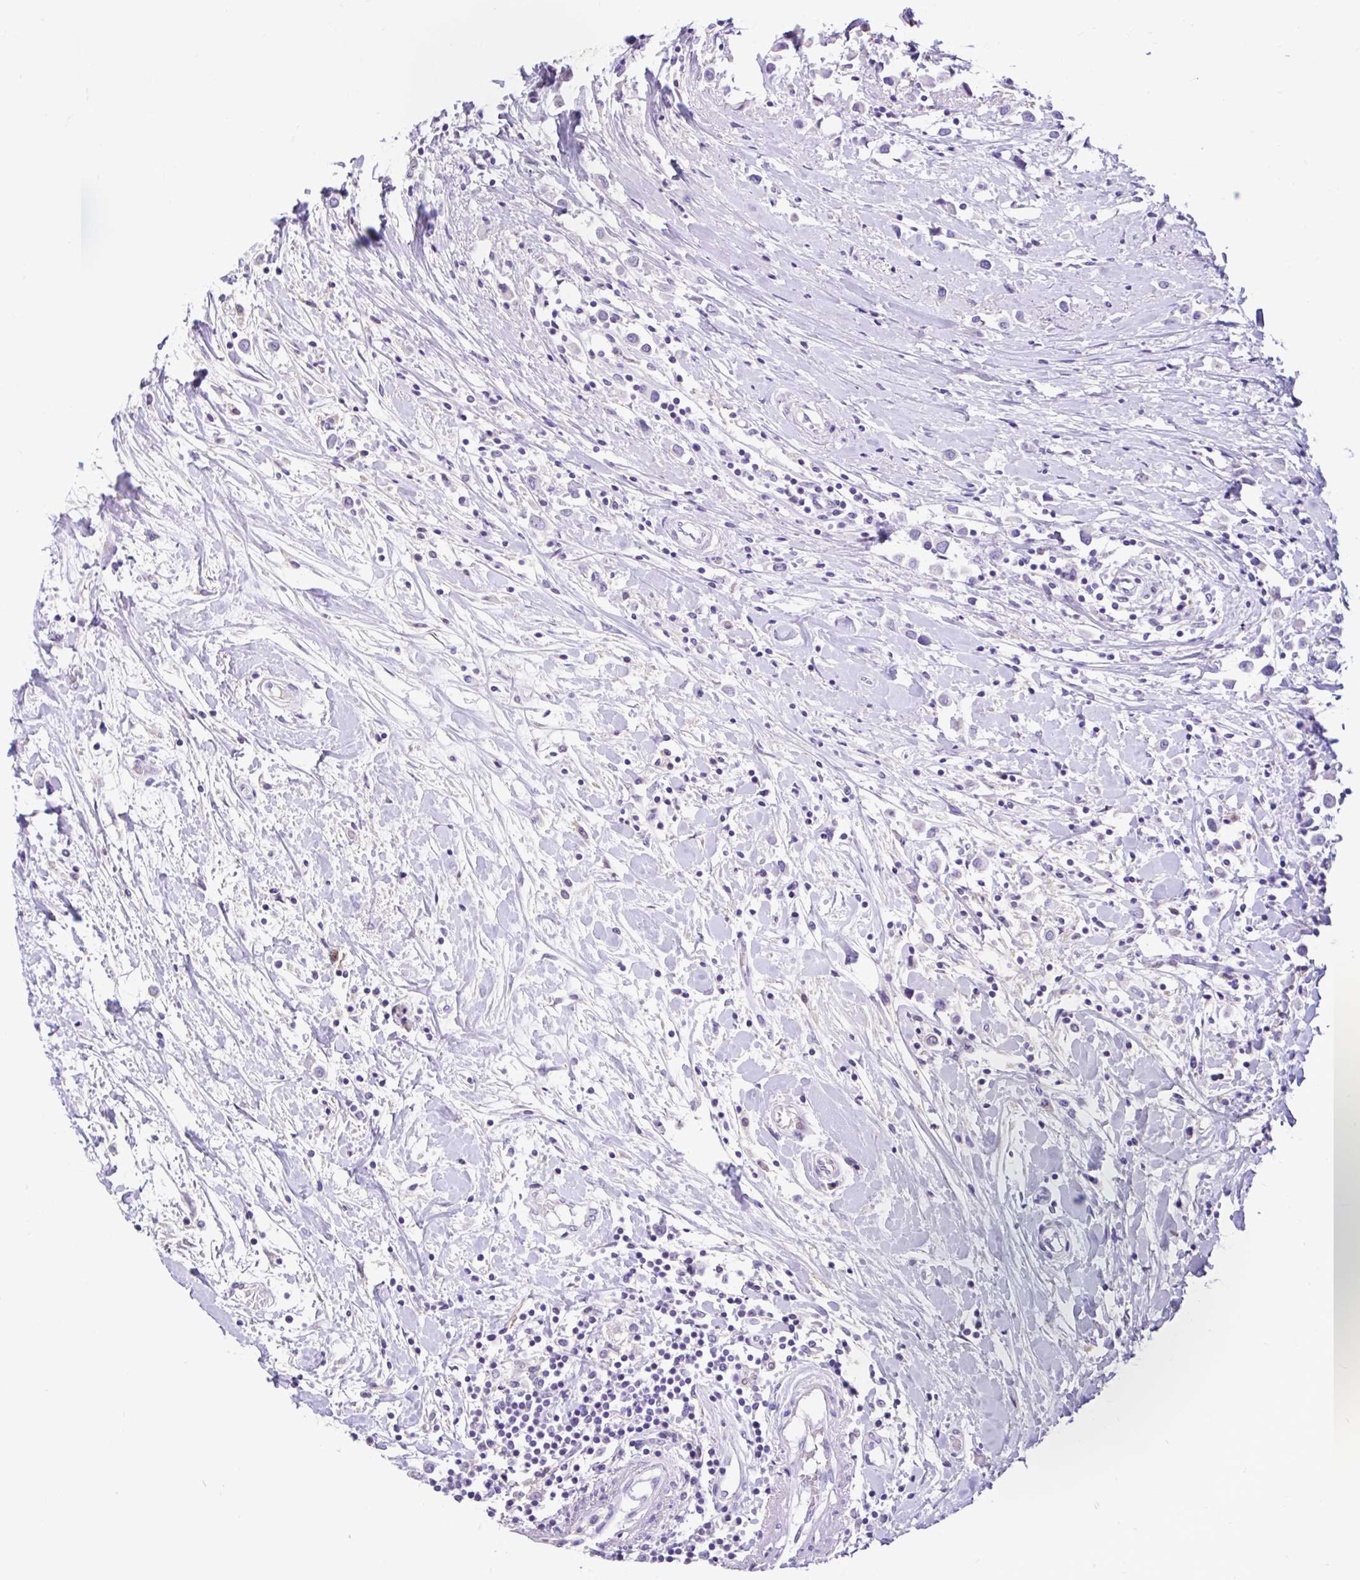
{"staining": {"intensity": "negative", "quantity": "none", "location": "none"}, "tissue": "breast cancer", "cell_type": "Tumor cells", "image_type": "cancer", "snomed": [{"axis": "morphology", "description": "Duct carcinoma"}, {"axis": "topography", "description": "Breast"}], "caption": "This is an IHC micrograph of human breast cancer. There is no expression in tumor cells.", "gene": "NHLH2", "patient": {"sex": "female", "age": 61}}